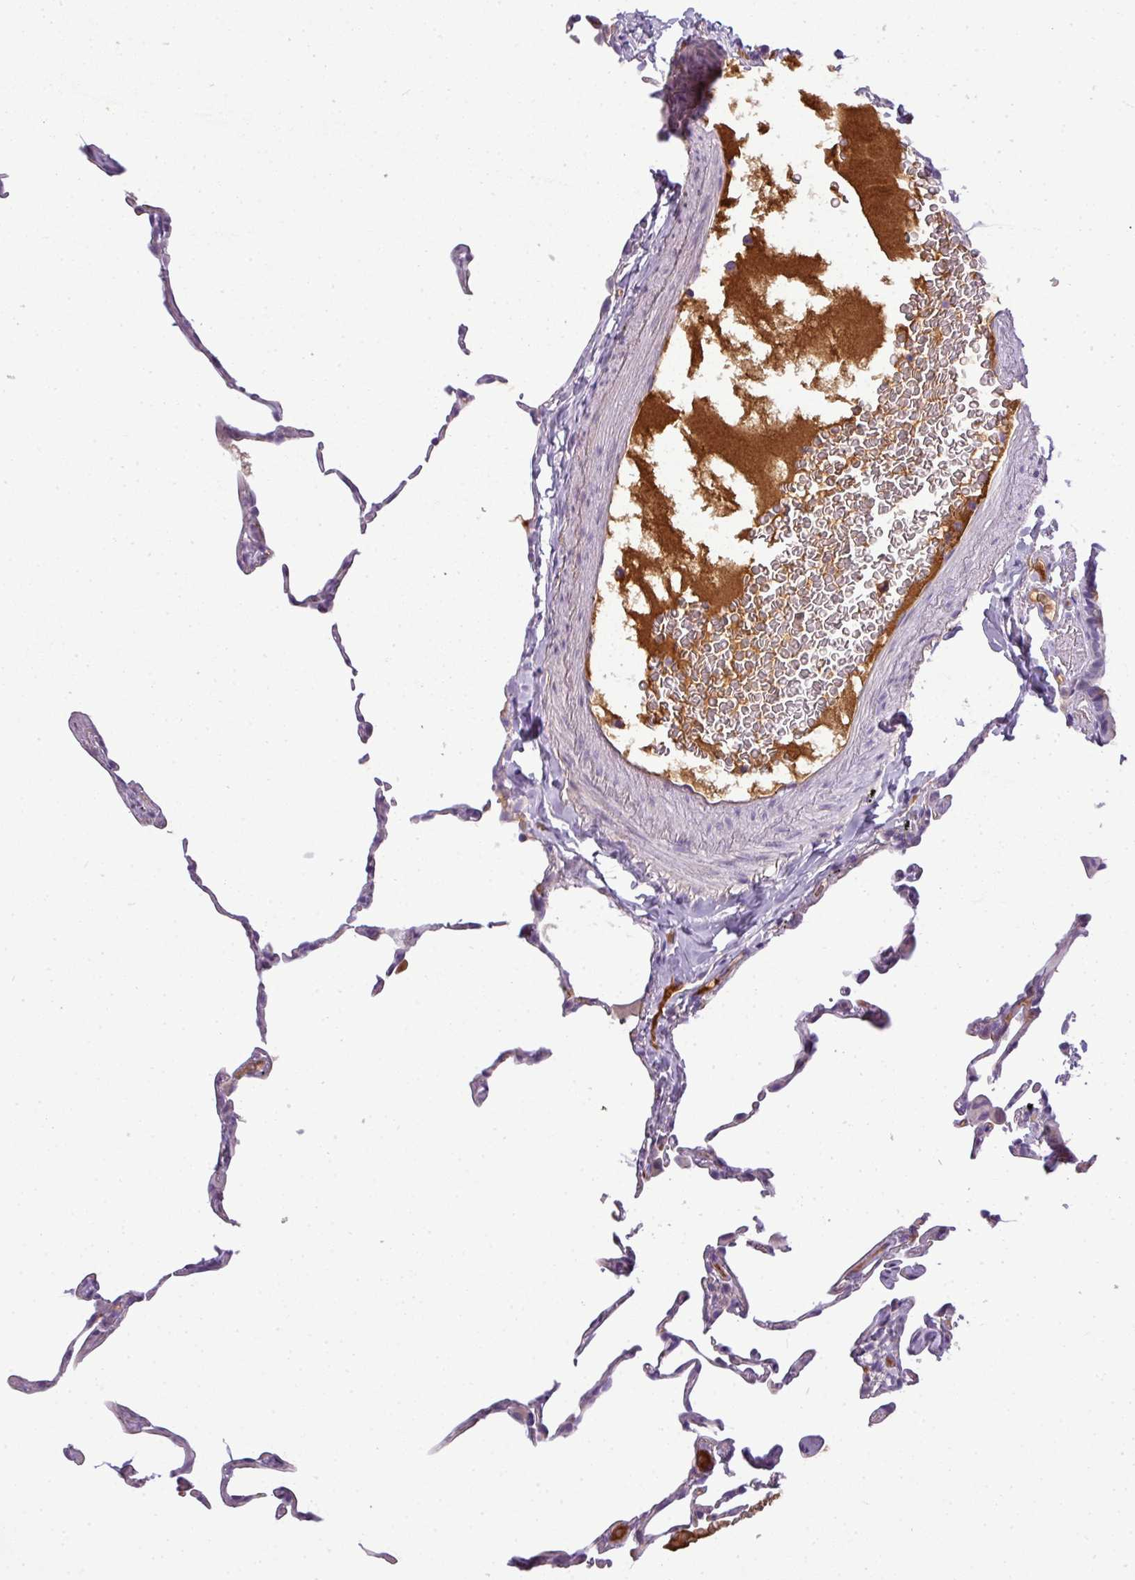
{"staining": {"intensity": "negative", "quantity": "none", "location": "none"}, "tissue": "lung", "cell_type": "Alveolar cells", "image_type": "normal", "snomed": [{"axis": "morphology", "description": "Normal tissue, NOS"}, {"axis": "topography", "description": "Lung"}], "caption": "Human lung stained for a protein using immunohistochemistry shows no positivity in alveolar cells.", "gene": "C4A", "patient": {"sex": "female", "age": 57}}